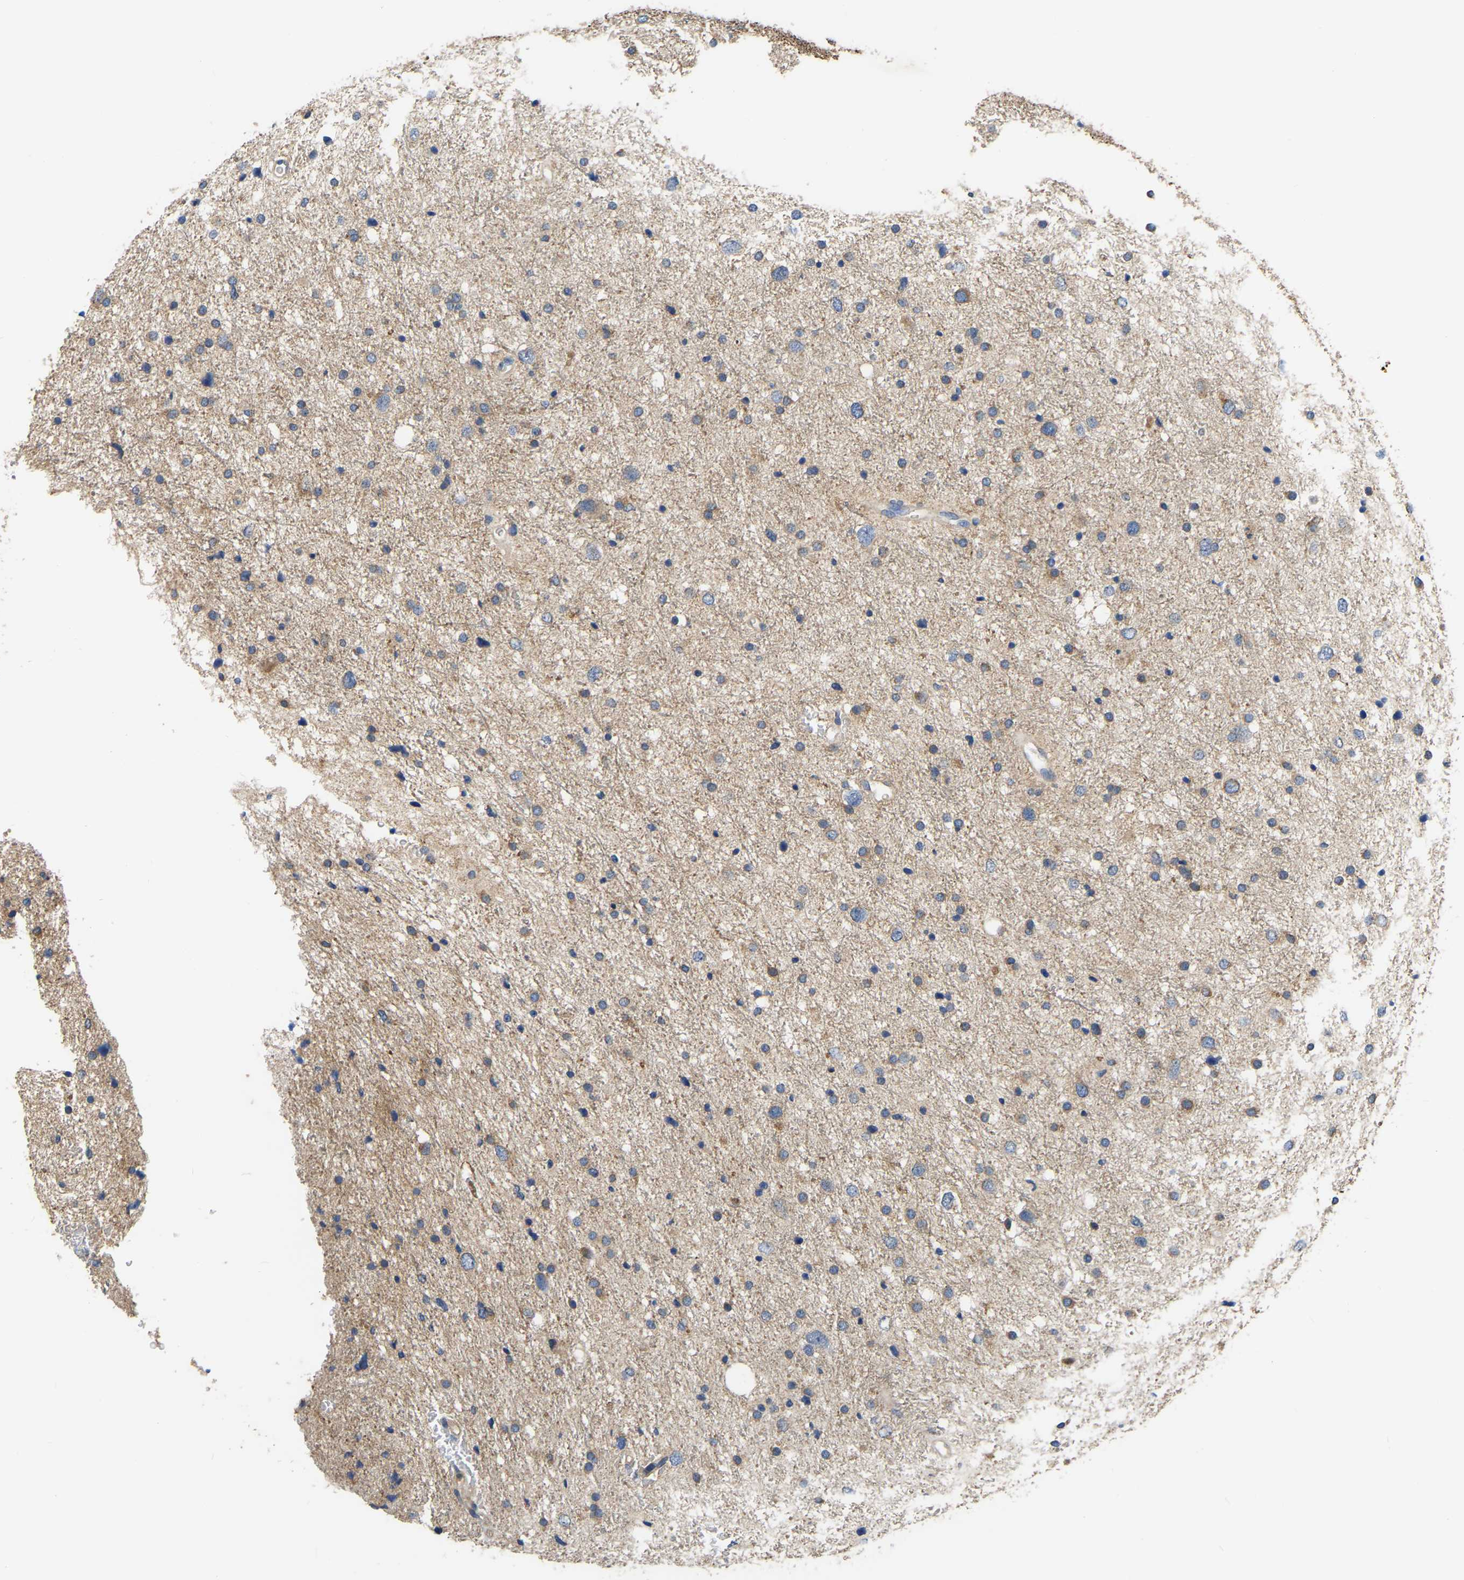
{"staining": {"intensity": "weak", "quantity": "25%-75%", "location": "cytoplasmic/membranous"}, "tissue": "glioma", "cell_type": "Tumor cells", "image_type": "cancer", "snomed": [{"axis": "morphology", "description": "Glioma, malignant, Low grade"}, {"axis": "topography", "description": "Brain"}], "caption": "An immunohistochemistry histopathology image of neoplastic tissue is shown. Protein staining in brown highlights weak cytoplasmic/membranous positivity in low-grade glioma (malignant) within tumor cells.", "gene": "GARS1", "patient": {"sex": "female", "age": 37}}